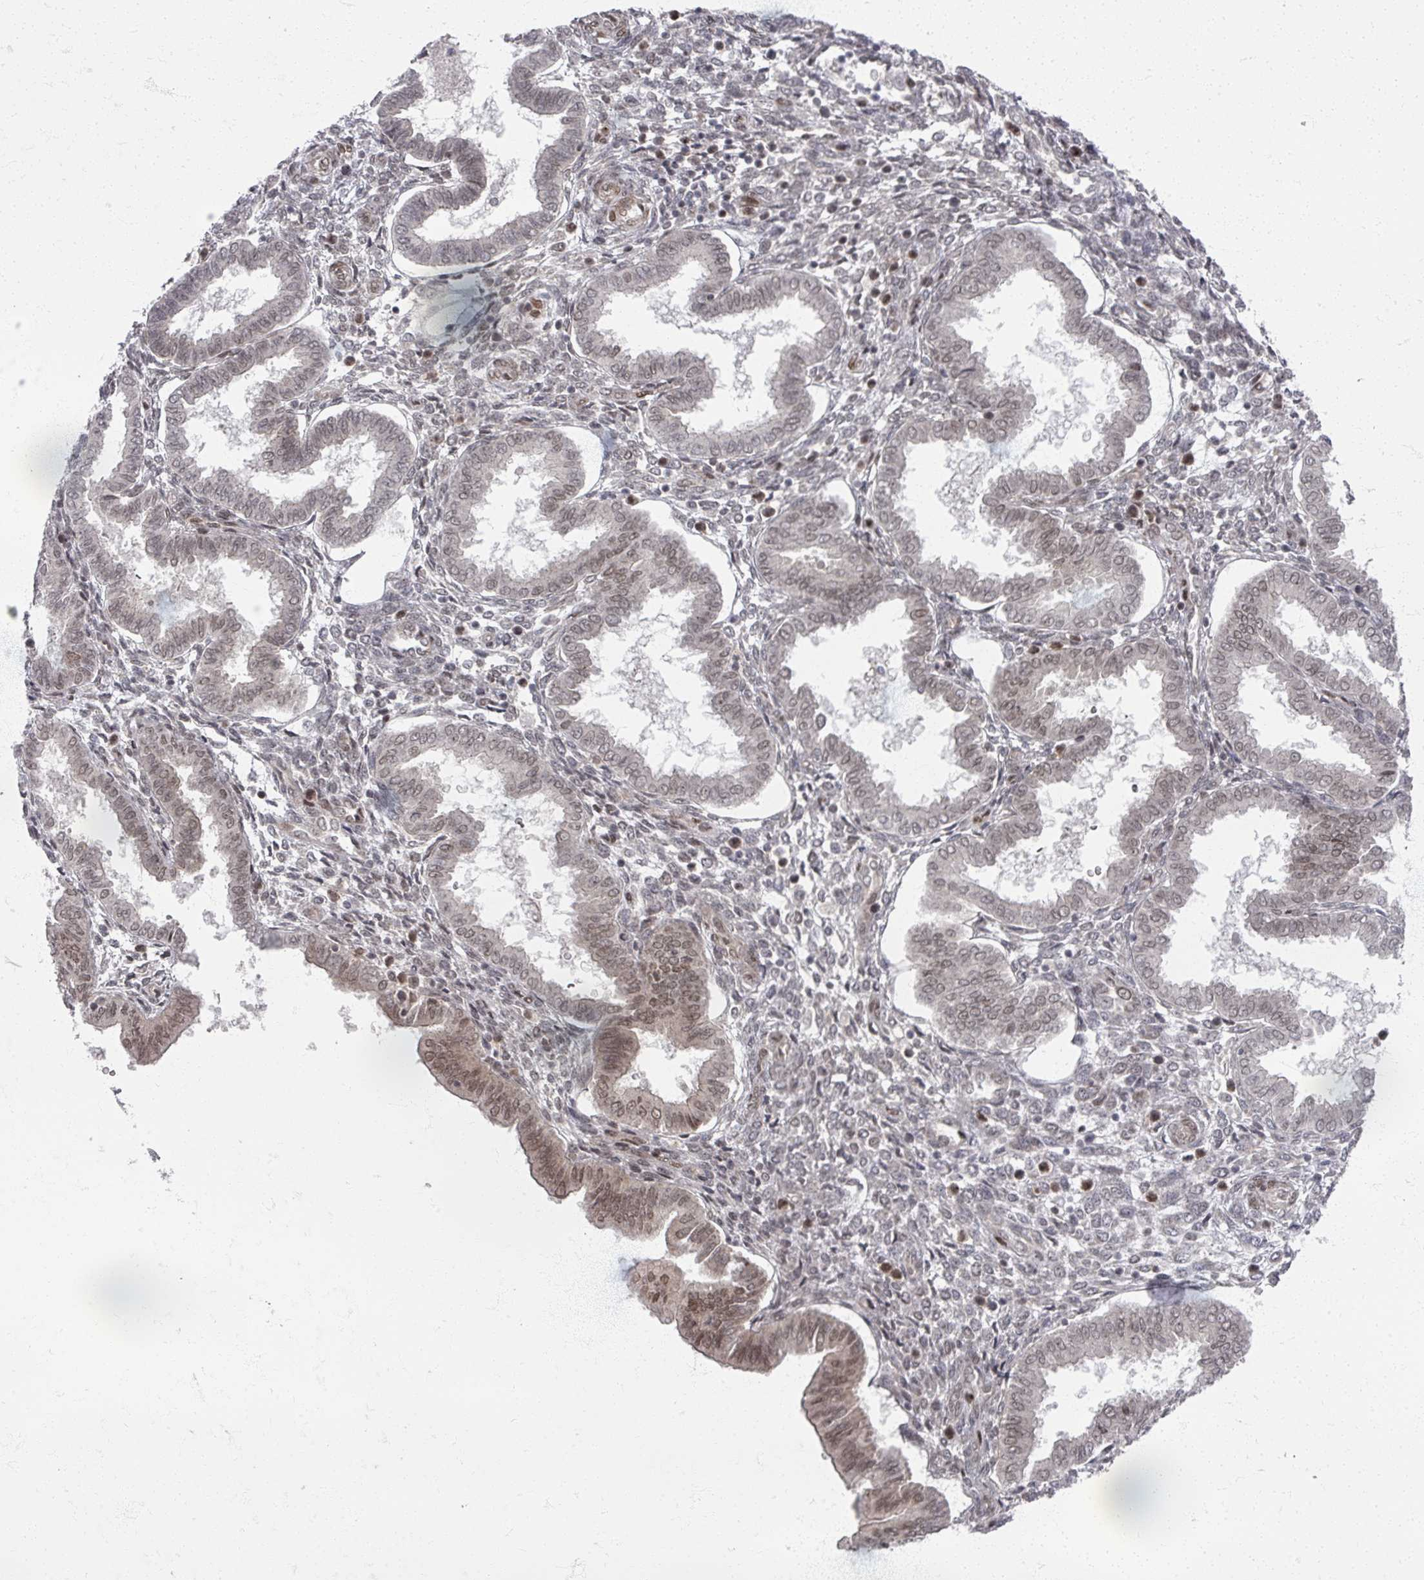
{"staining": {"intensity": "weak", "quantity": "25%-75%", "location": "nuclear"}, "tissue": "endometrium", "cell_type": "Cells in endometrial stroma", "image_type": "normal", "snomed": [{"axis": "morphology", "description": "Normal tissue, NOS"}, {"axis": "topography", "description": "Endometrium"}], "caption": "Weak nuclear staining for a protein is present in approximately 25%-75% of cells in endometrial stroma of unremarkable endometrium using immunohistochemistry.", "gene": "PSKH1", "patient": {"sex": "female", "age": 24}}